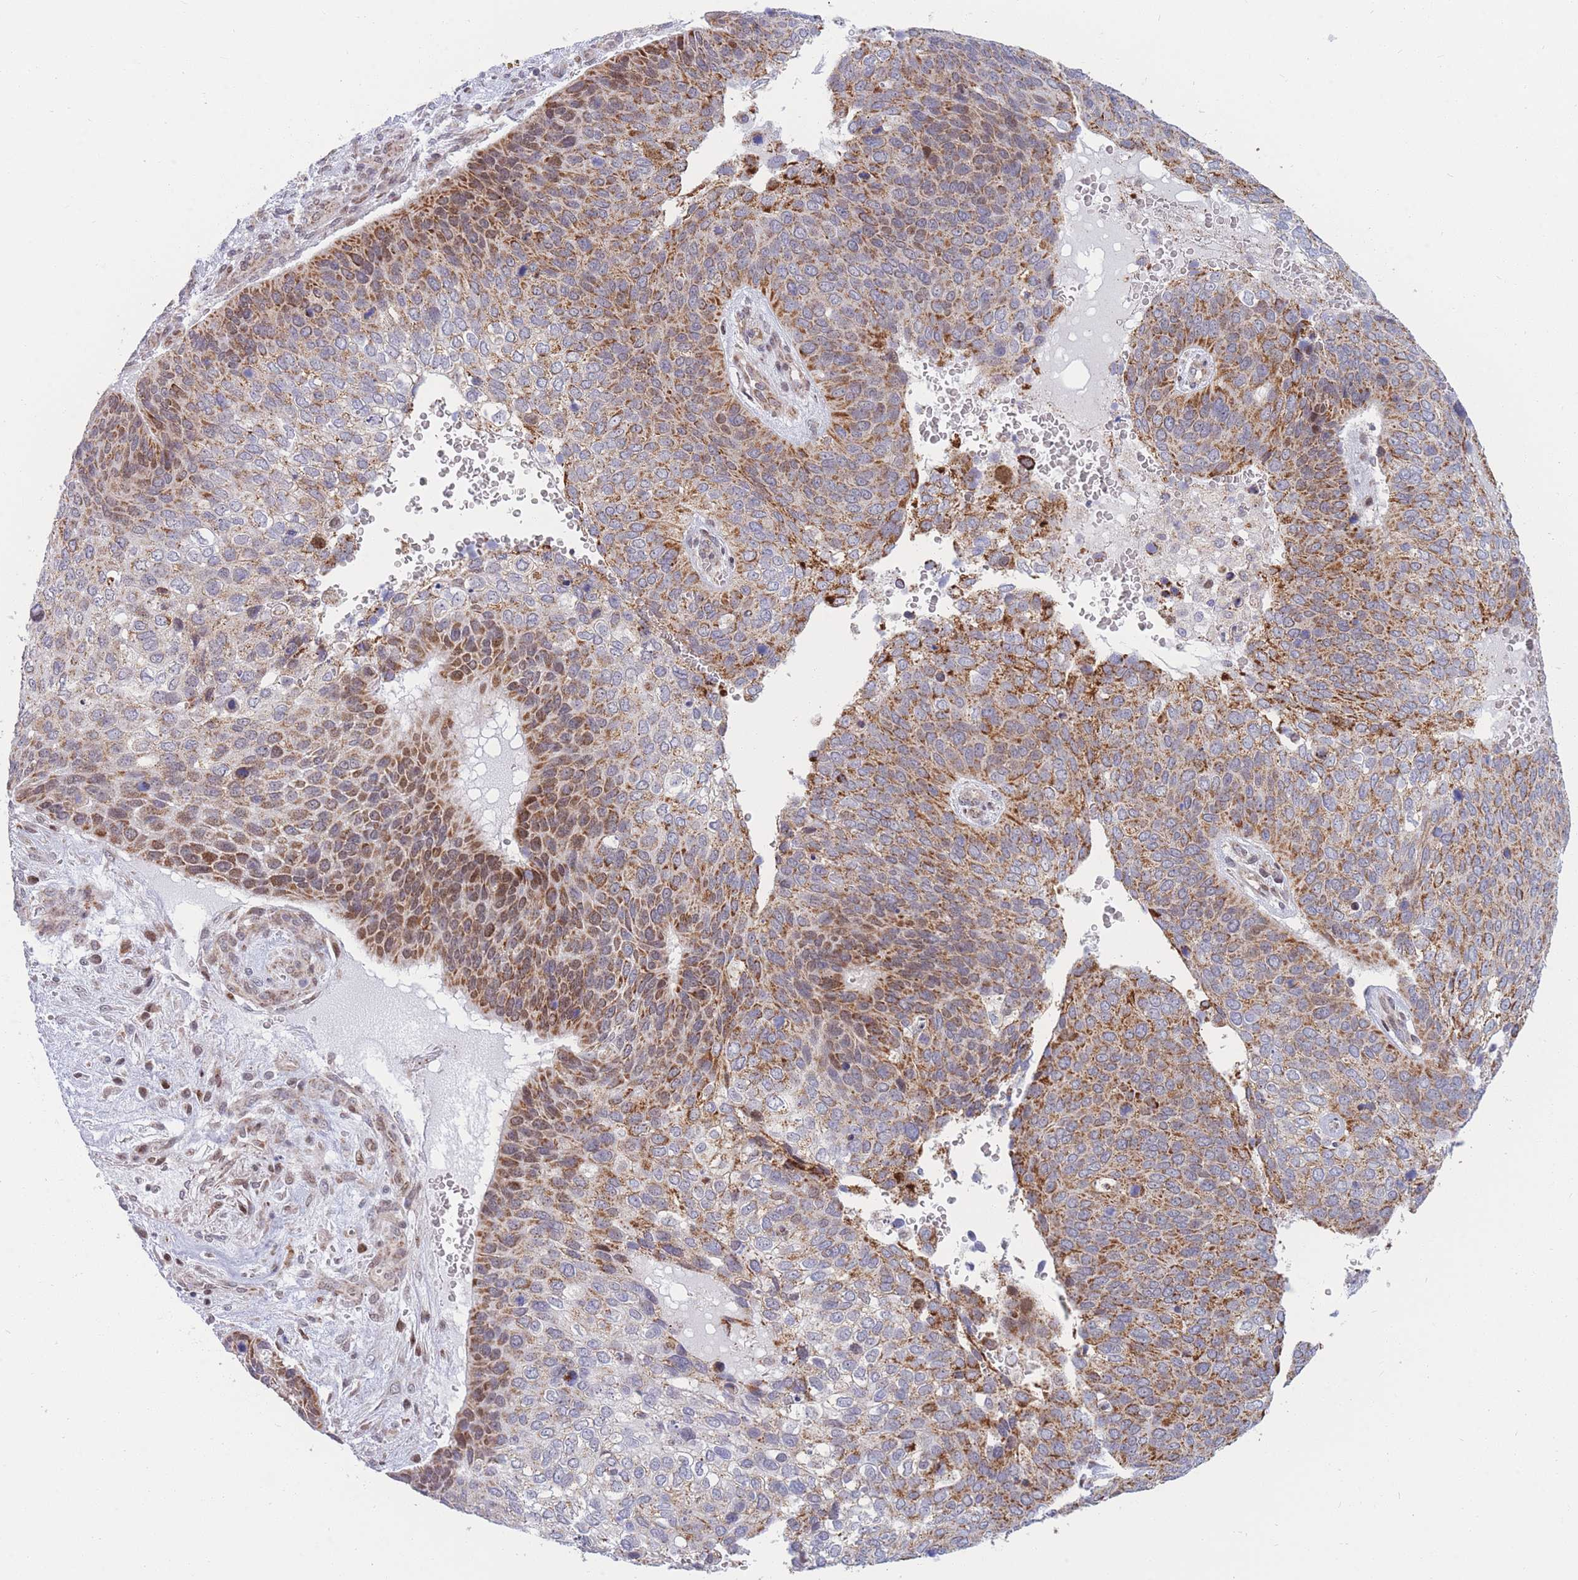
{"staining": {"intensity": "moderate", "quantity": "25%-75%", "location": "cytoplasmic/membranous,nuclear"}, "tissue": "skin cancer", "cell_type": "Tumor cells", "image_type": "cancer", "snomed": [{"axis": "morphology", "description": "Basal cell carcinoma"}, {"axis": "topography", "description": "Skin"}], "caption": "The photomicrograph exhibits a brown stain indicating the presence of a protein in the cytoplasmic/membranous and nuclear of tumor cells in skin cancer (basal cell carcinoma).", "gene": "MOB4", "patient": {"sex": "female", "age": 74}}